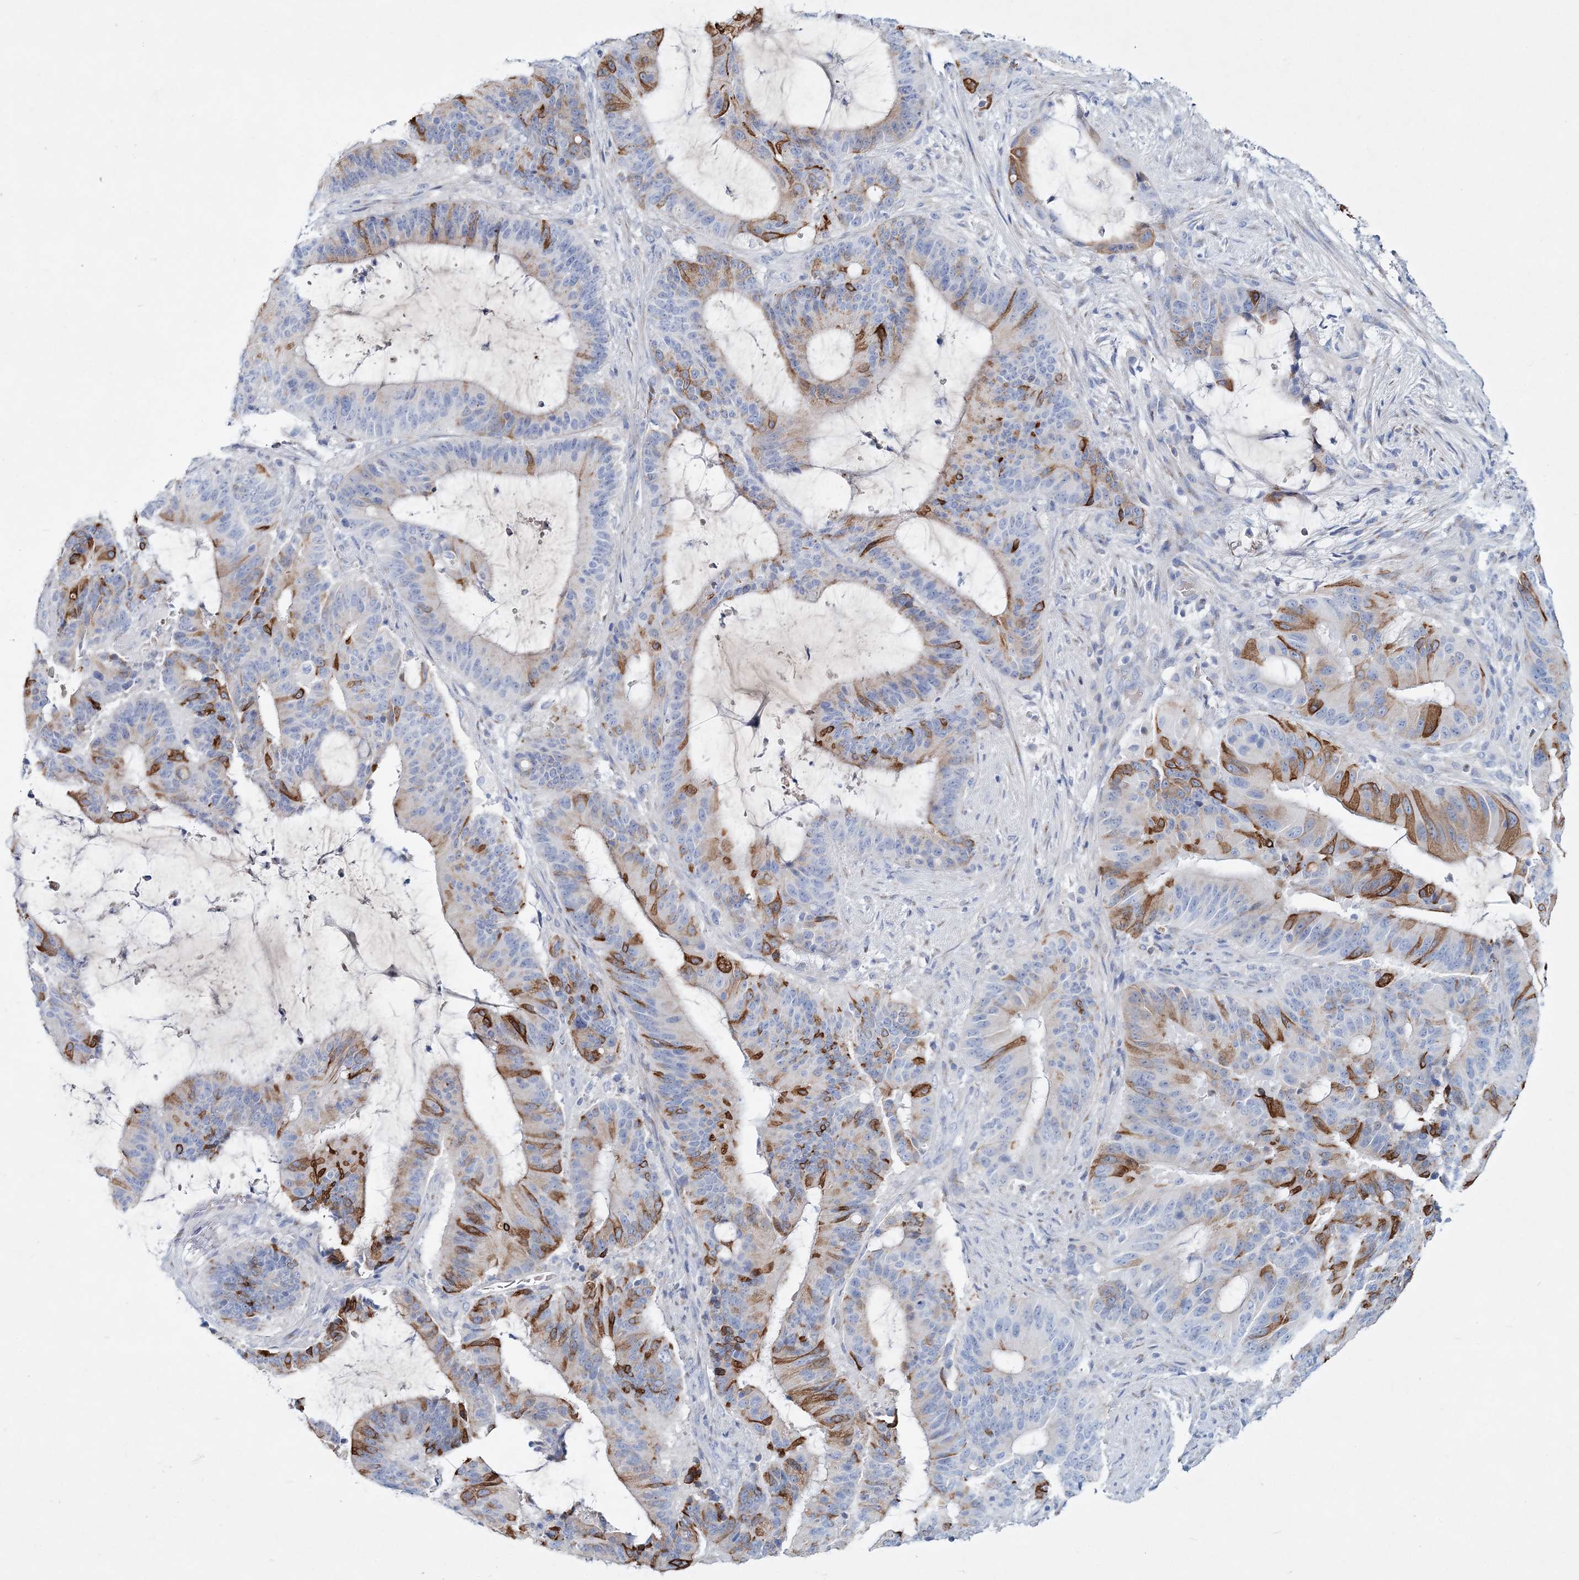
{"staining": {"intensity": "strong", "quantity": "25%-75%", "location": "cytoplasmic/membranous"}, "tissue": "liver cancer", "cell_type": "Tumor cells", "image_type": "cancer", "snomed": [{"axis": "morphology", "description": "Normal tissue, NOS"}, {"axis": "morphology", "description": "Cholangiocarcinoma"}, {"axis": "topography", "description": "Liver"}, {"axis": "topography", "description": "Peripheral nerve tissue"}], "caption": "Immunohistochemical staining of liver cholangiocarcinoma demonstrates high levels of strong cytoplasmic/membranous protein staining in approximately 25%-75% of tumor cells.", "gene": "ADGRL1", "patient": {"sex": "female", "age": 73}}